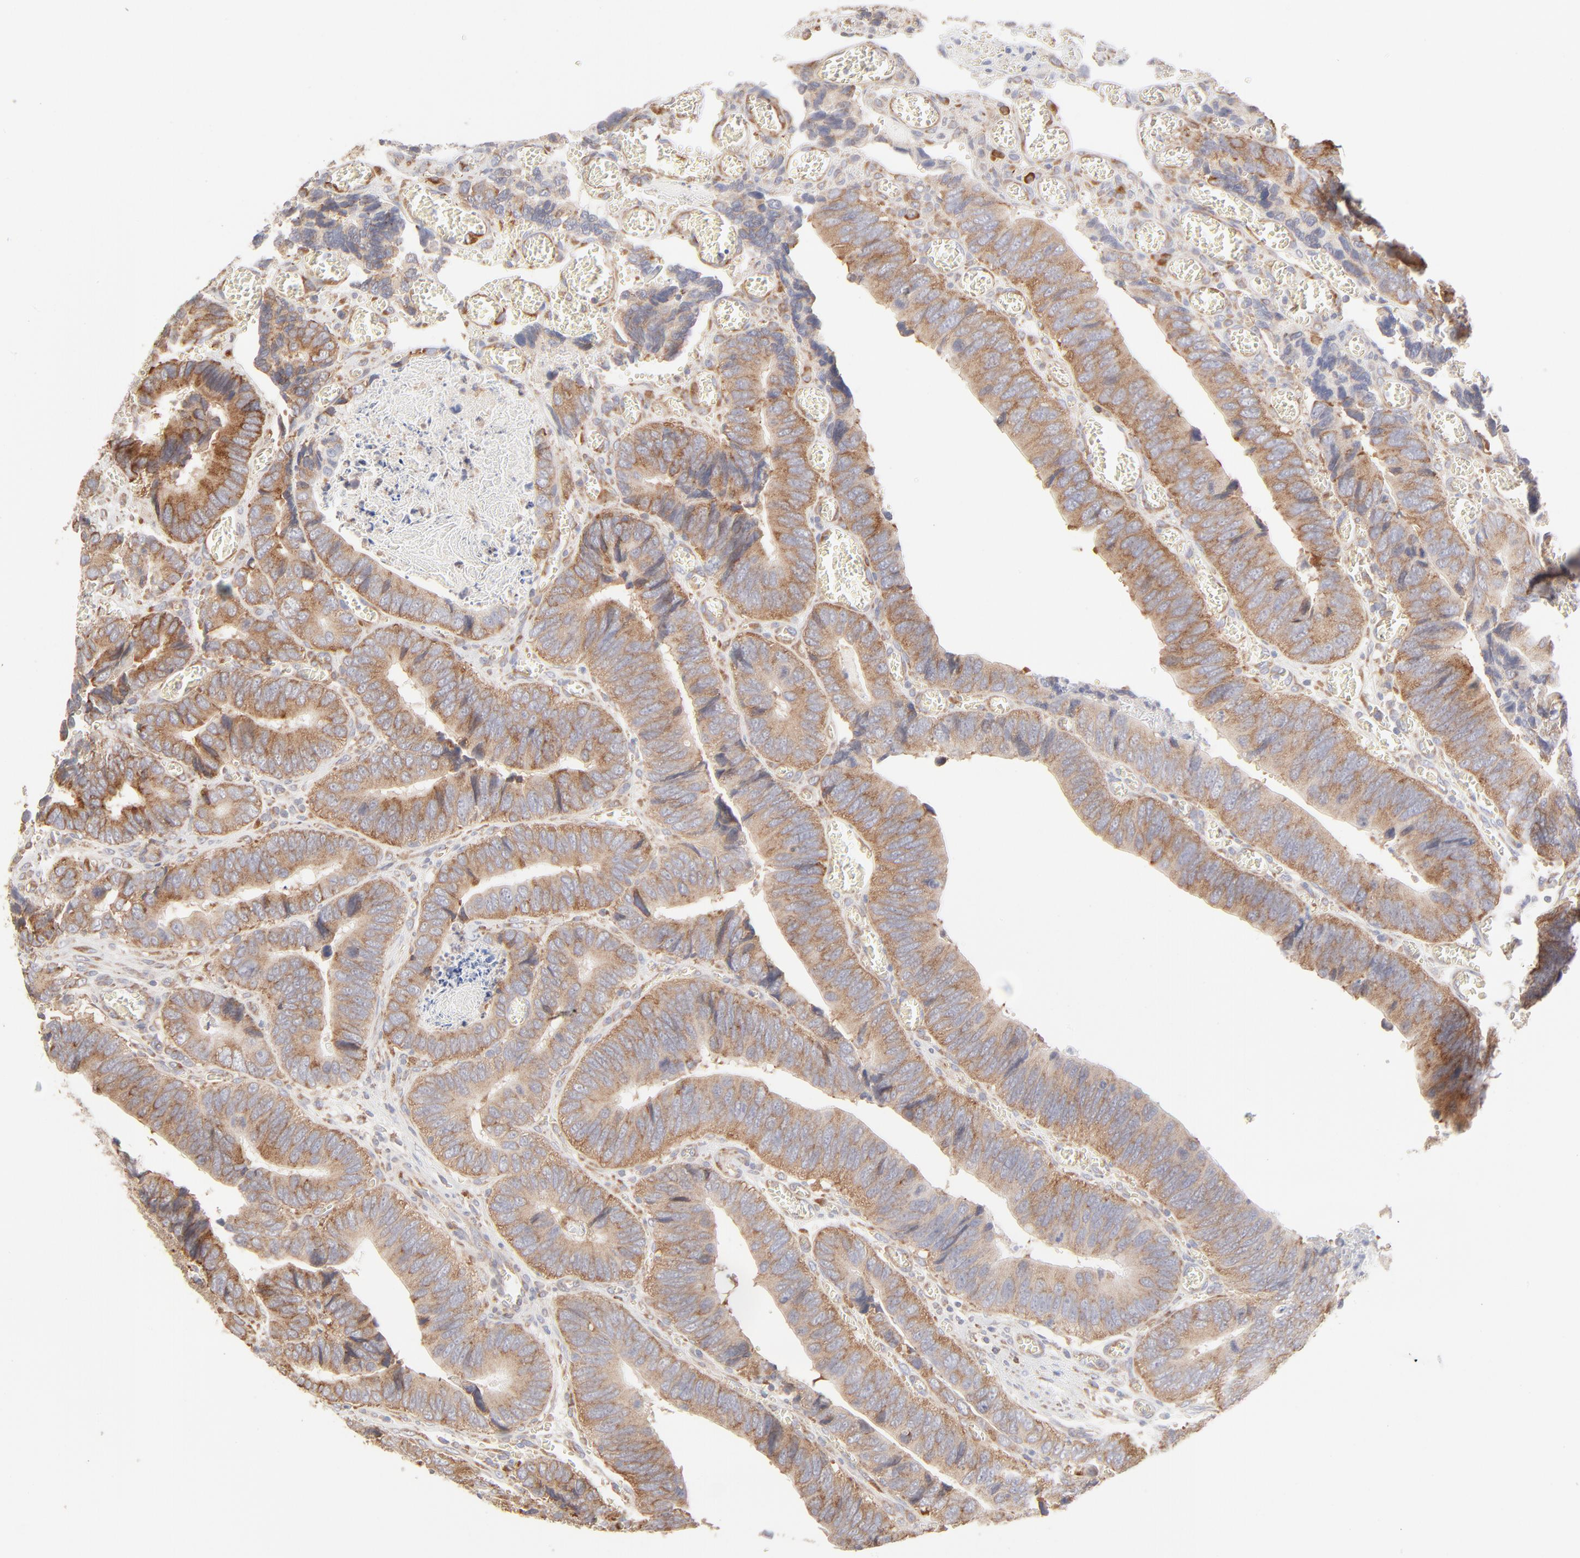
{"staining": {"intensity": "moderate", "quantity": ">75%", "location": "cytoplasmic/membranous"}, "tissue": "colorectal cancer", "cell_type": "Tumor cells", "image_type": "cancer", "snomed": [{"axis": "morphology", "description": "Adenocarcinoma, NOS"}, {"axis": "topography", "description": "Colon"}], "caption": "High-magnification brightfield microscopy of colorectal cancer stained with DAB (3,3'-diaminobenzidine) (brown) and counterstained with hematoxylin (blue). tumor cells exhibit moderate cytoplasmic/membranous expression is seen in approximately>75% of cells.", "gene": "RPS21", "patient": {"sex": "male", "age": 72}}